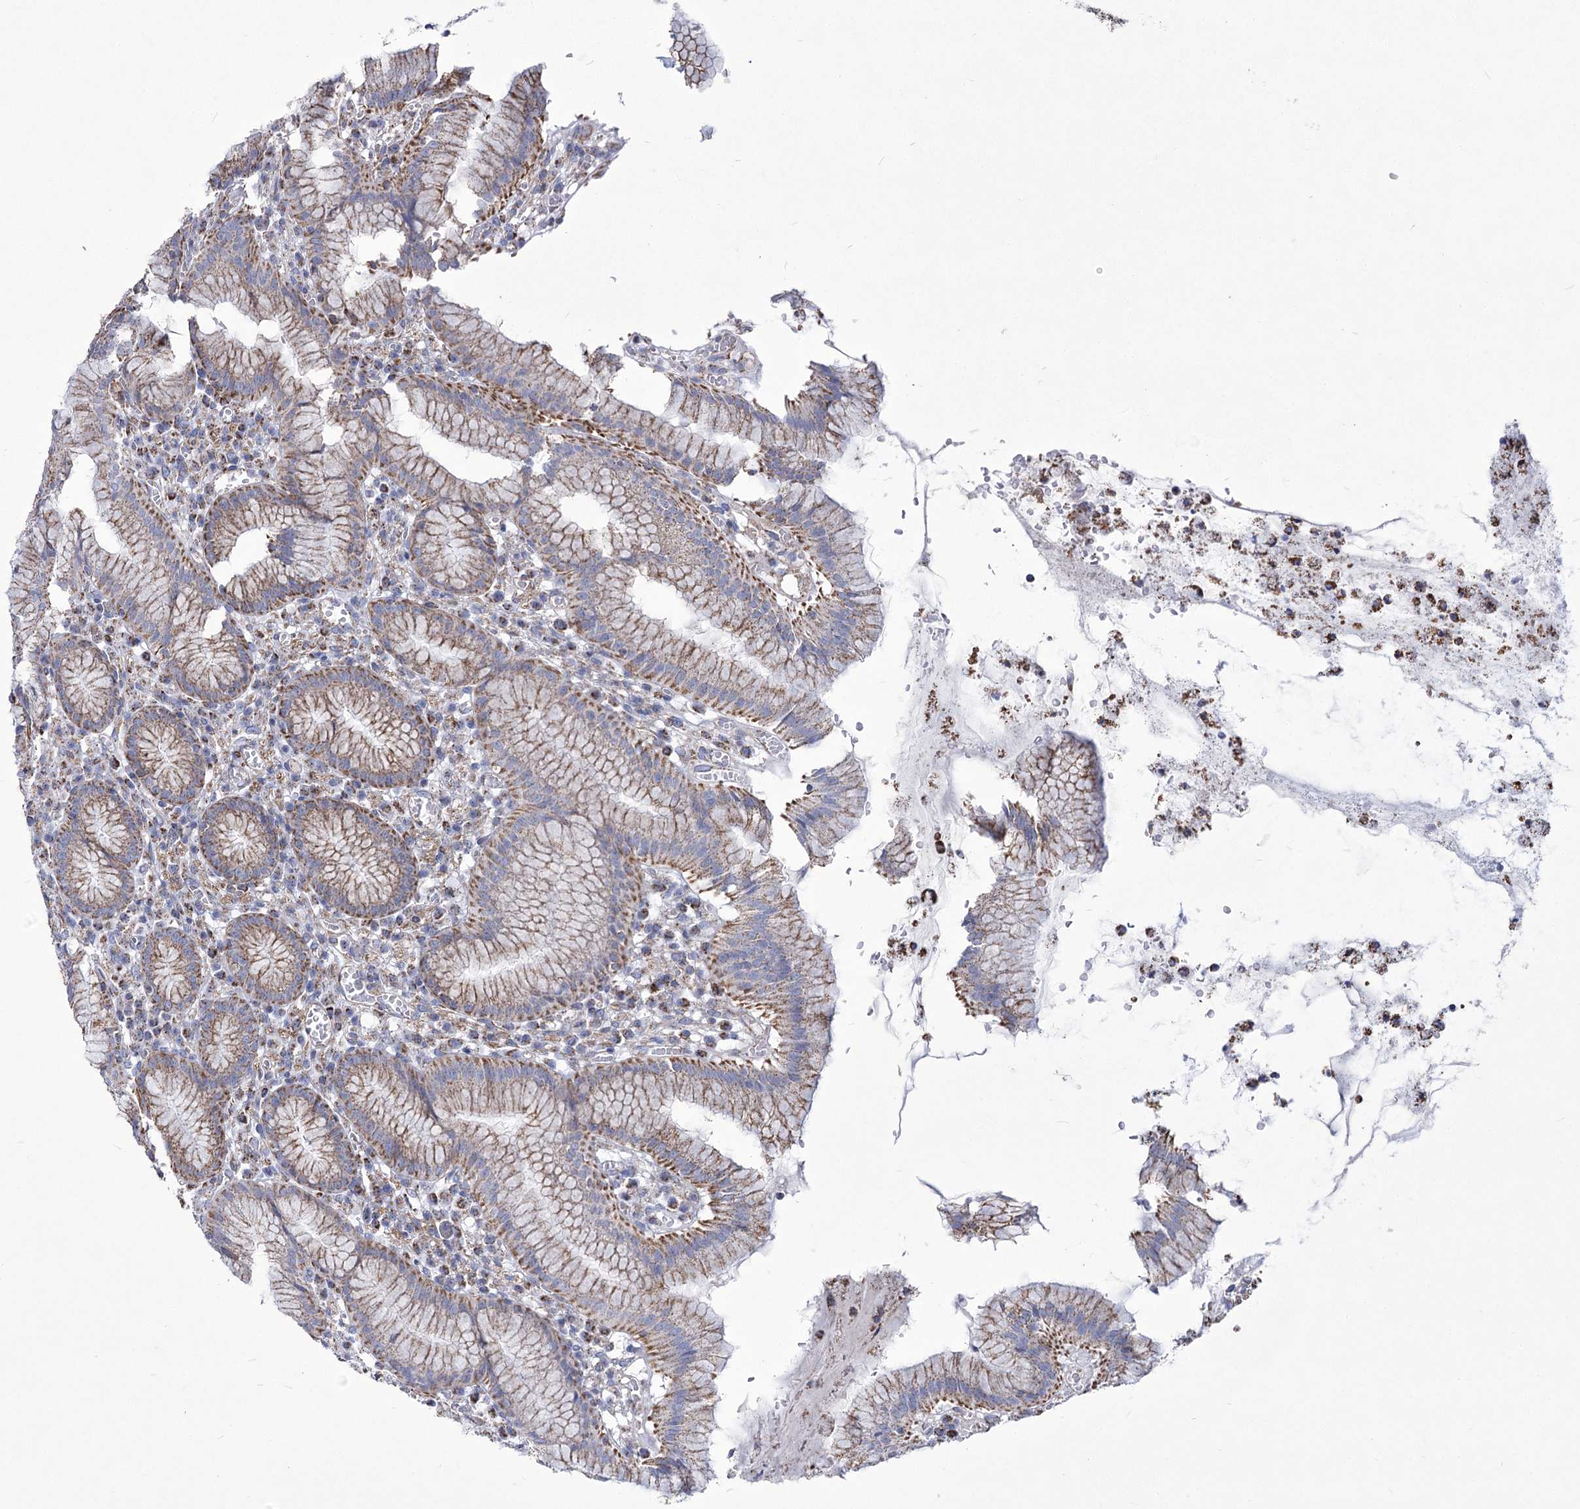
{"staining": {"intensity": "strong", "quantity": "<25%", "location": "cytoplasmic/membranous"}, "tissue": "stomach", "cell_type": "Glandular cells", "image_type": "normal", "snomed": [{"axis": "morphology", "description": "Normal tissue, NOS"}, {"axis": "topography", "description": "Stomach"}], "caption": "Glandular cells demonstrate medium levels of strong cytoplasmic/membranous expression in approximately <25% of cells in benign human stomach. (brown staining indicates protein expression, while blue staining denotes nuclei).", "gene": "PDHB", "patient": {"sex": "male", "age": 55}}